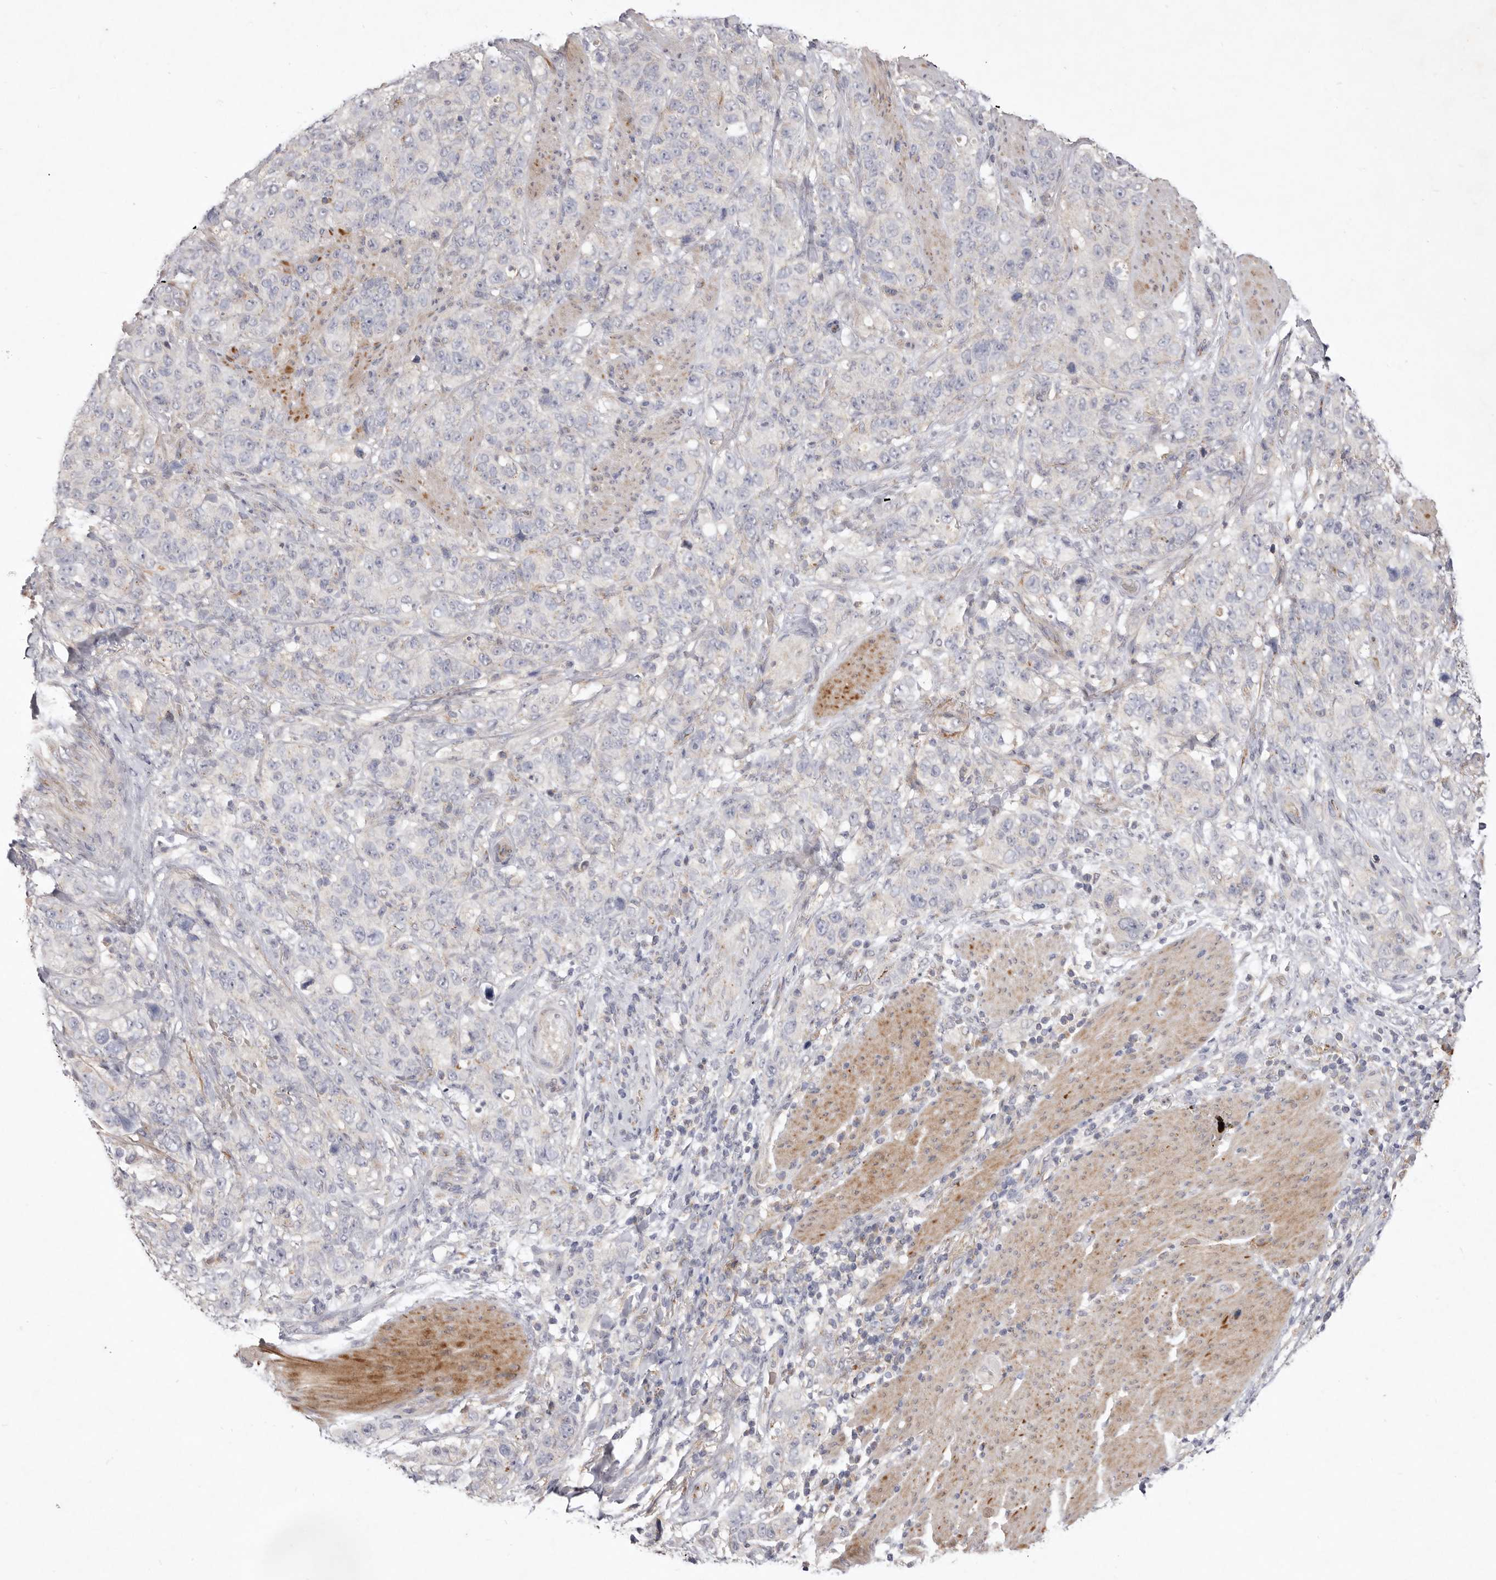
{"staining": {"intensity": "negative", "quantity": "none", "location": "none"}, "tissue": "stomach cancer", "cell_type": "Tumor cells", "image_type": "cancer", "snomed": [{"axis": "morphology", "description": "Adenocarcinoma, NOS"}, {"axis": "topography", "description": "Stomach"}], "caption": "Protein analysis of adenocarcinoma (stomach) demonstrates no significant expression in tumor cells. (DAB (3,3'-diaminobenzidine) immunohistochemistry visualized using brightfield microscopy, high magnification).", "gene": "USP24", "patient": {"sex": "male", "age": 48}}